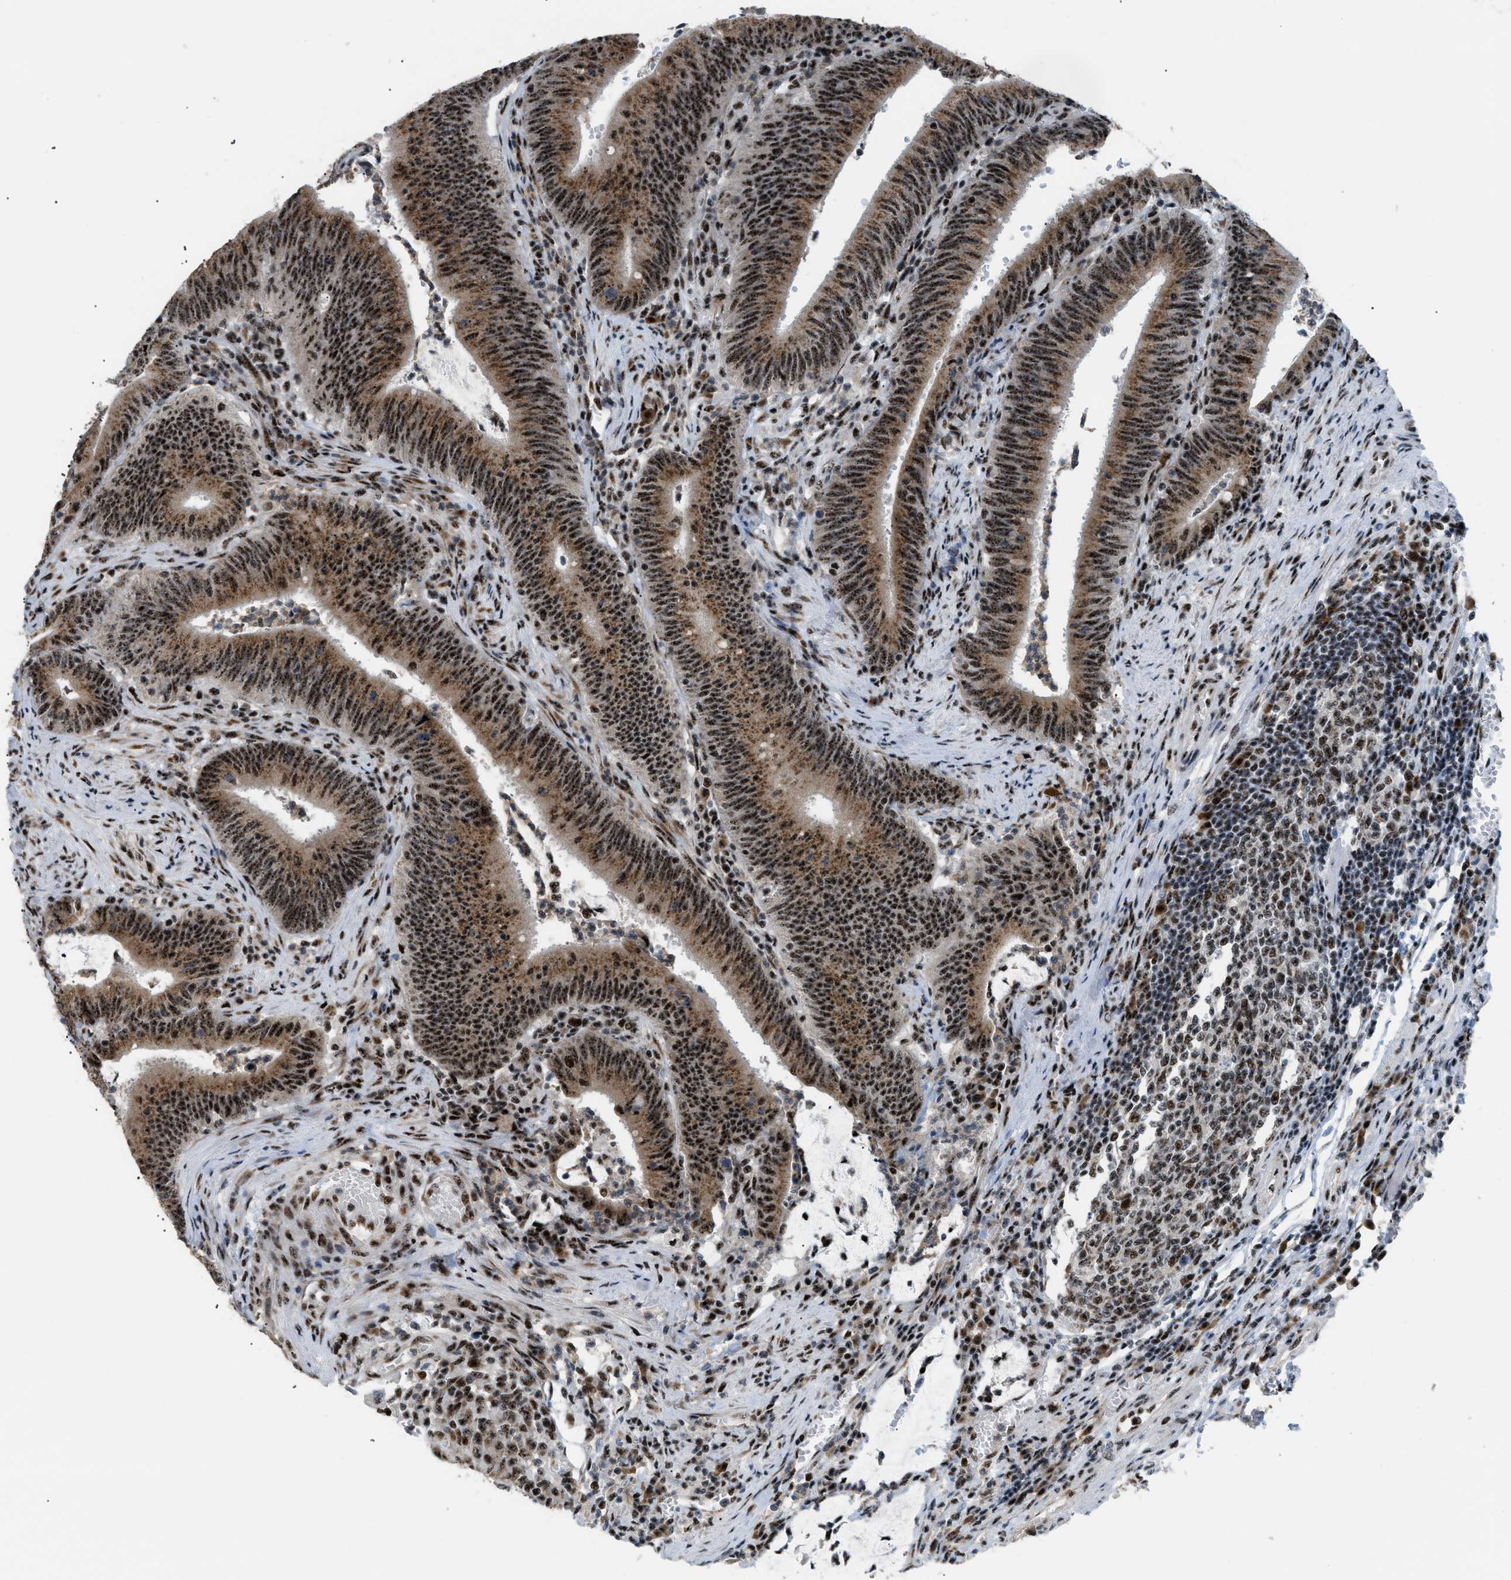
{"staining": {"intensity": "strong", "quantity": ">75%", "location": "cytoplasmic/membranous,nuclear"}, "tissue": "colorectal cancer", "cell_type": "Tumor cells", "image_type": "cancer", "snomed": [{"axis": "morphology", "description": "Normal tissue, NOS"}, {"axis": "morphology", "description": "Adenocarcinoma, NOS"}, {"axis": "topography", "description": "Rectum"}], "caption": "Colorectal adenocarcinoma stained with a protein marker shows strong staining in tumor cells.", "gene": "CDR2", "patient": {"sex": "female", "age": 66}}